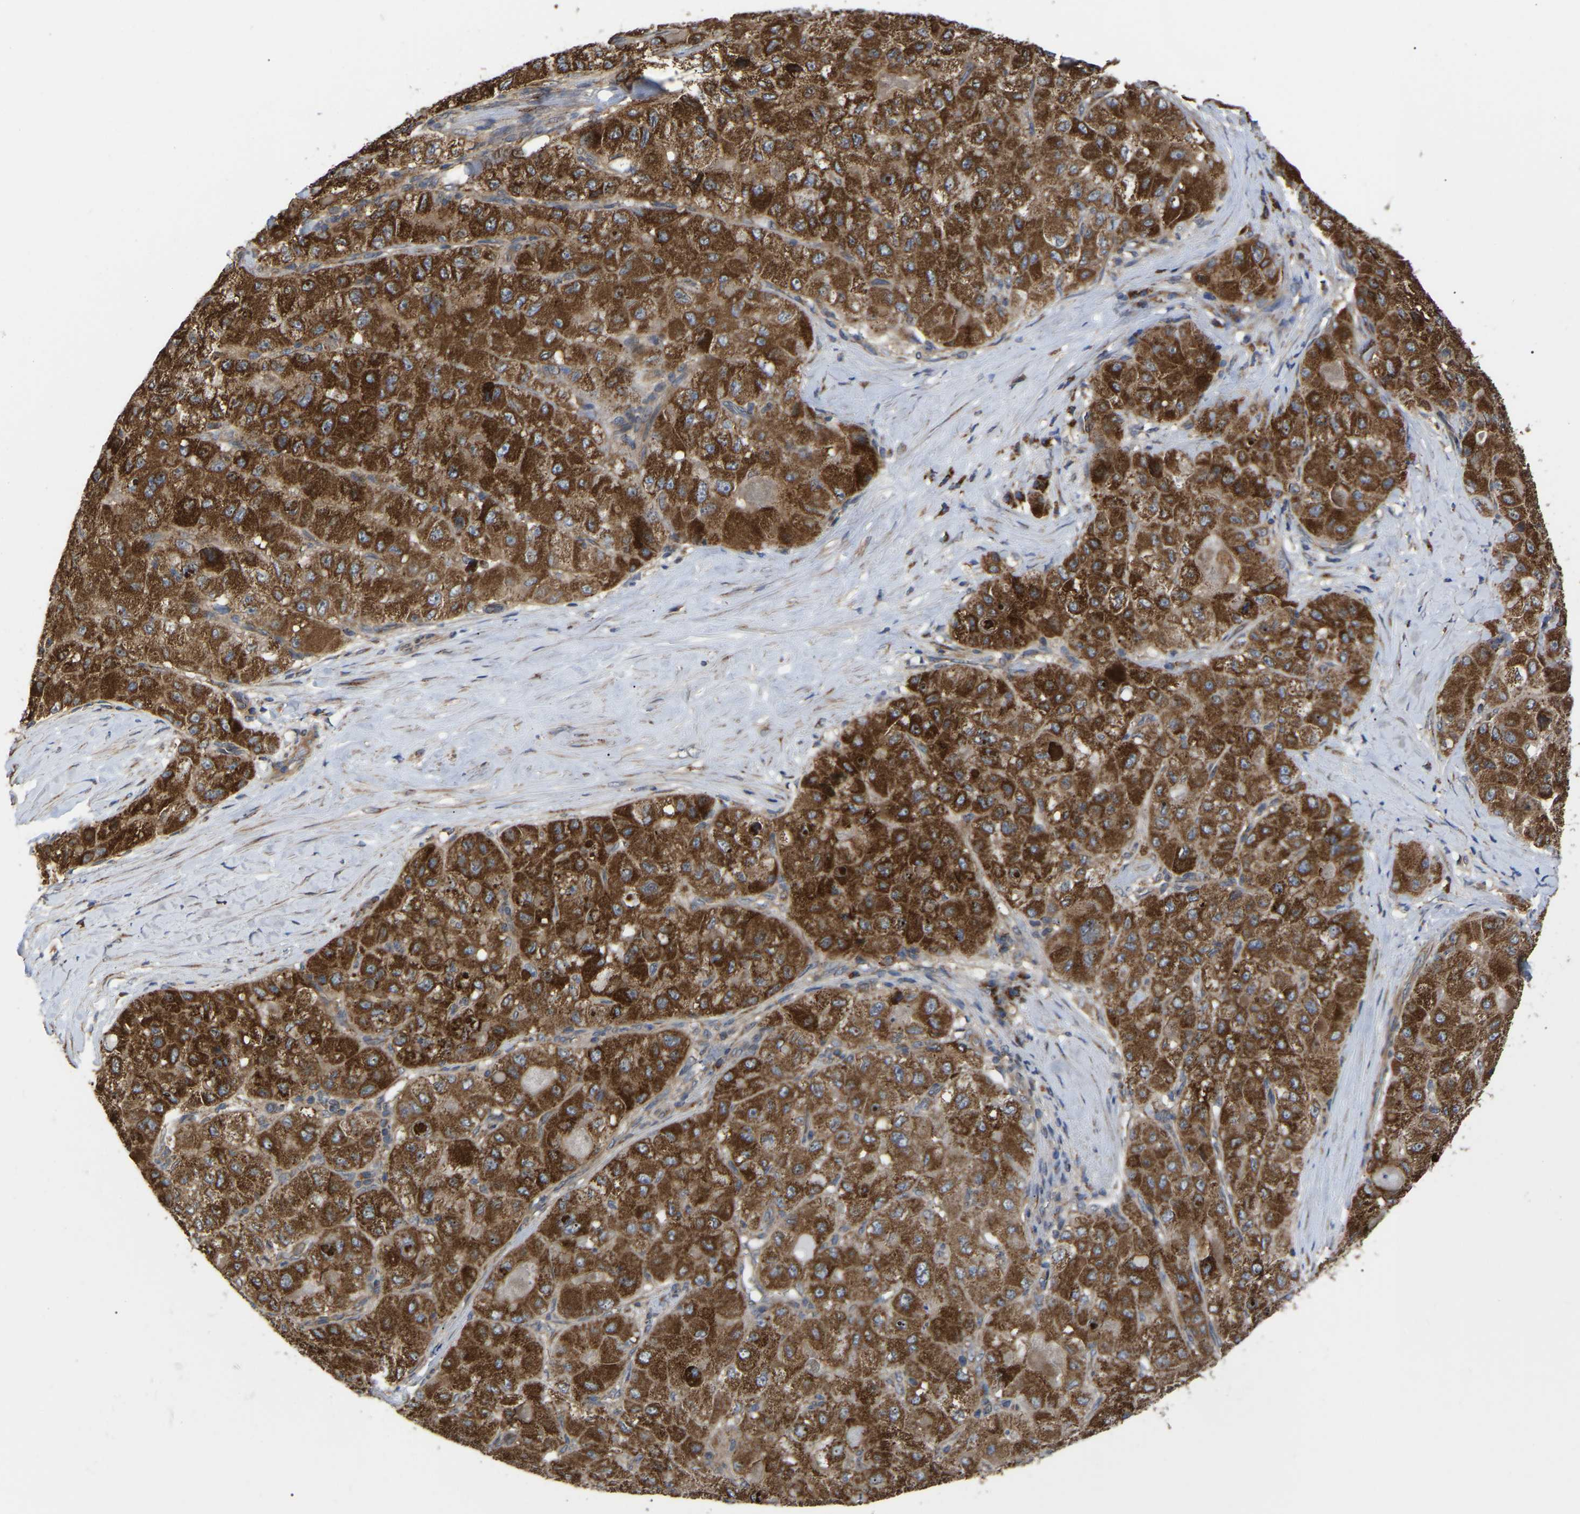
{"staining": {"intensity": "strong", "quantity": ">75%", "location": "cytoplasmic/membranous"}, "tissue": "liver cancer", "cell_type": "Tumor cells", "image_type": "cancer", "snomed": [{"axis": "morphology", "description": "Carcinoma, Hepatocellular, NOS"}, {"axis": "topography", "description": "Liver"}], "caption": "Immunohistochemical staining of liver hepatocellular carcinoma reveals strong cytoplasmic/membranous protein expression in about >75% of tumor cells.", "gene": "GCC1", "patient": {"sex": "male", "age": 80}}